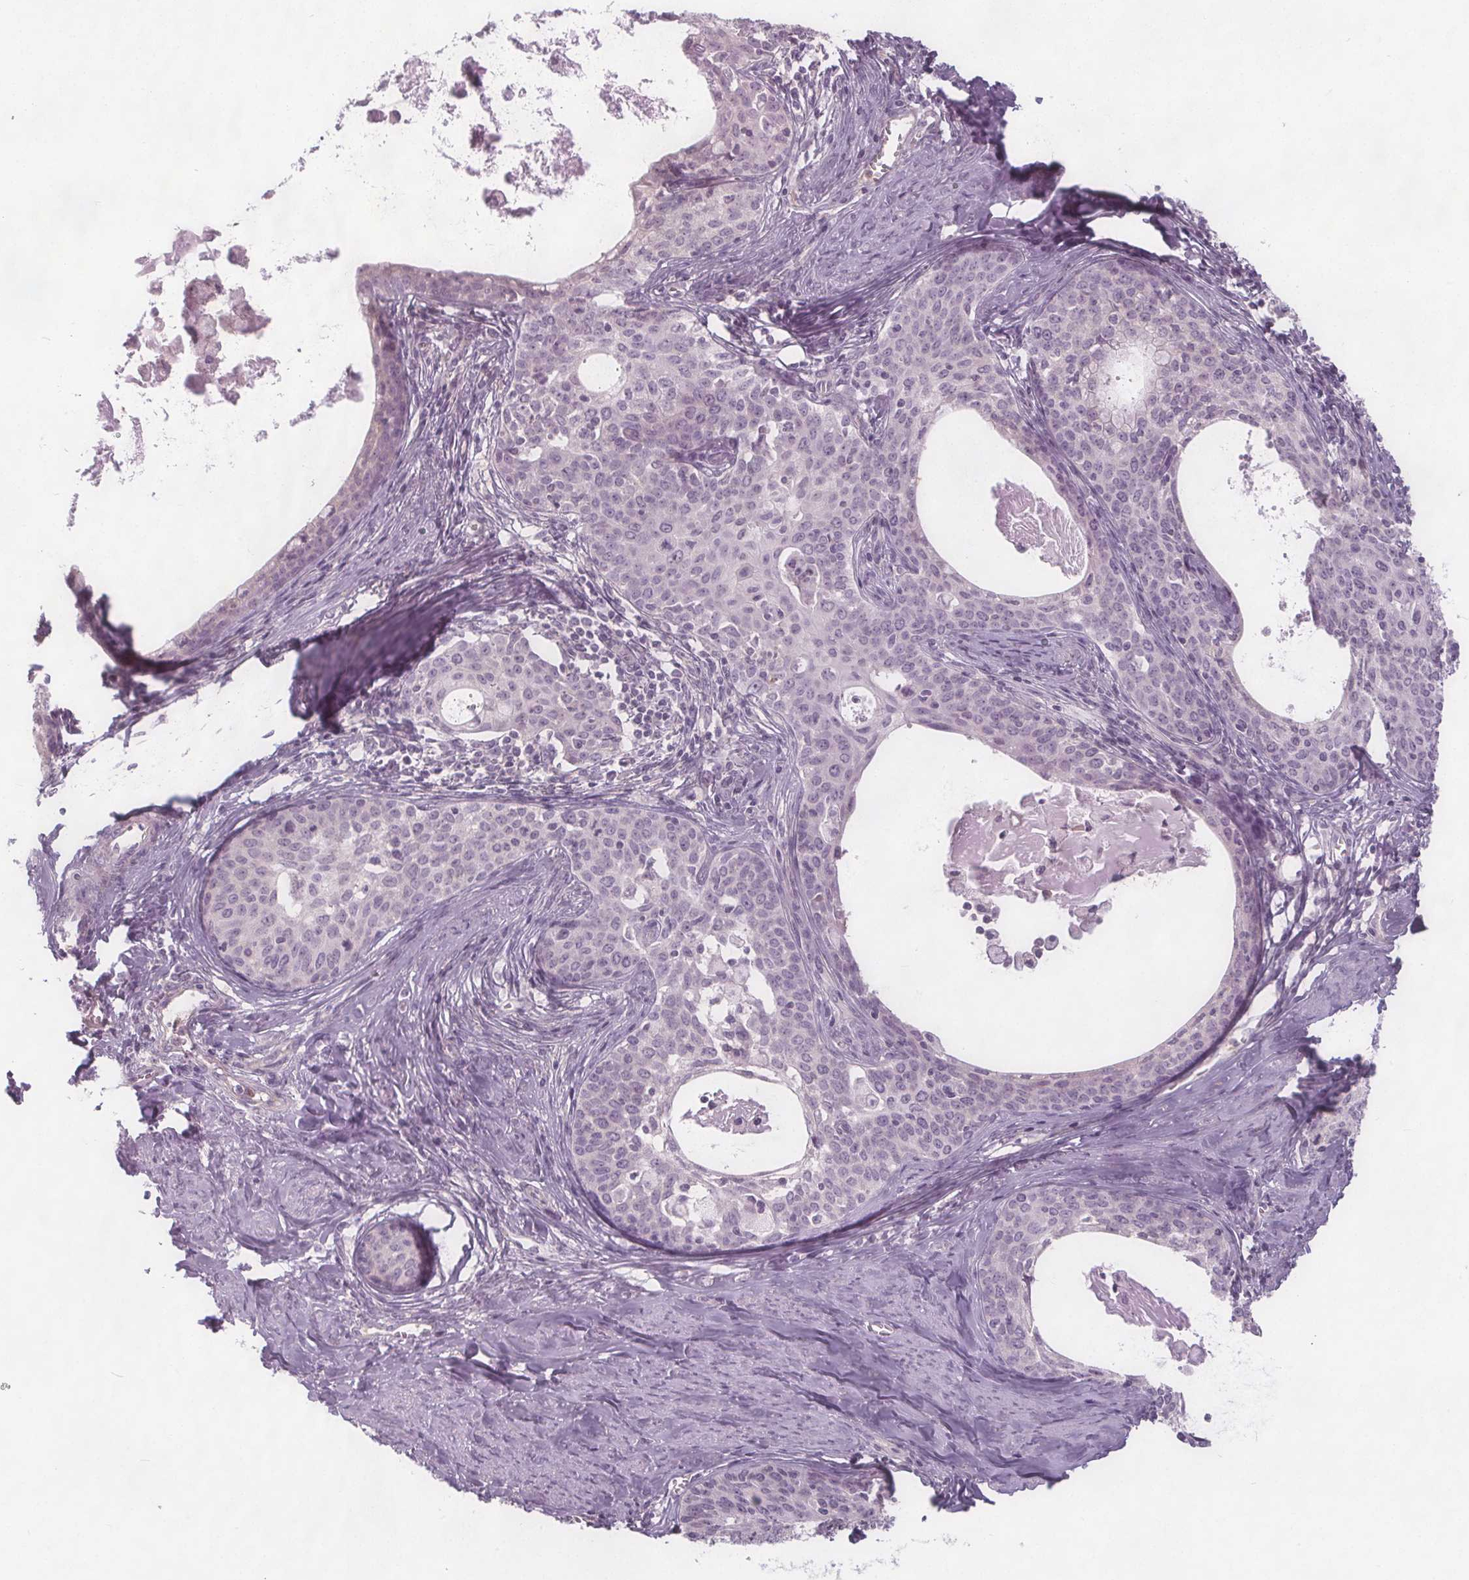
{"staining": {"intensity": "negative", "quantity": "none", "location": "none"}, "tissue": "cervical cancer", "cell_type": "Tumor cells", "image_type": "cancer", "snomed": [{"axis": "morphology", "description": "Squamous cell carcinoma, NOS"}, {"axis": "morphology", "description": "Adenocarcinoma, NOS"}, {"axis": "topography", "description": "Cervix"}], "caption": "This photomicrograph is of cervical cancer stained with immunohistochemistry to label a protein in brown with the nuclei are counter-stained blue. There is no positivity in tumor cells.", "gene": "NOLC1", "patient": {"sex": "female", "age": 52}}